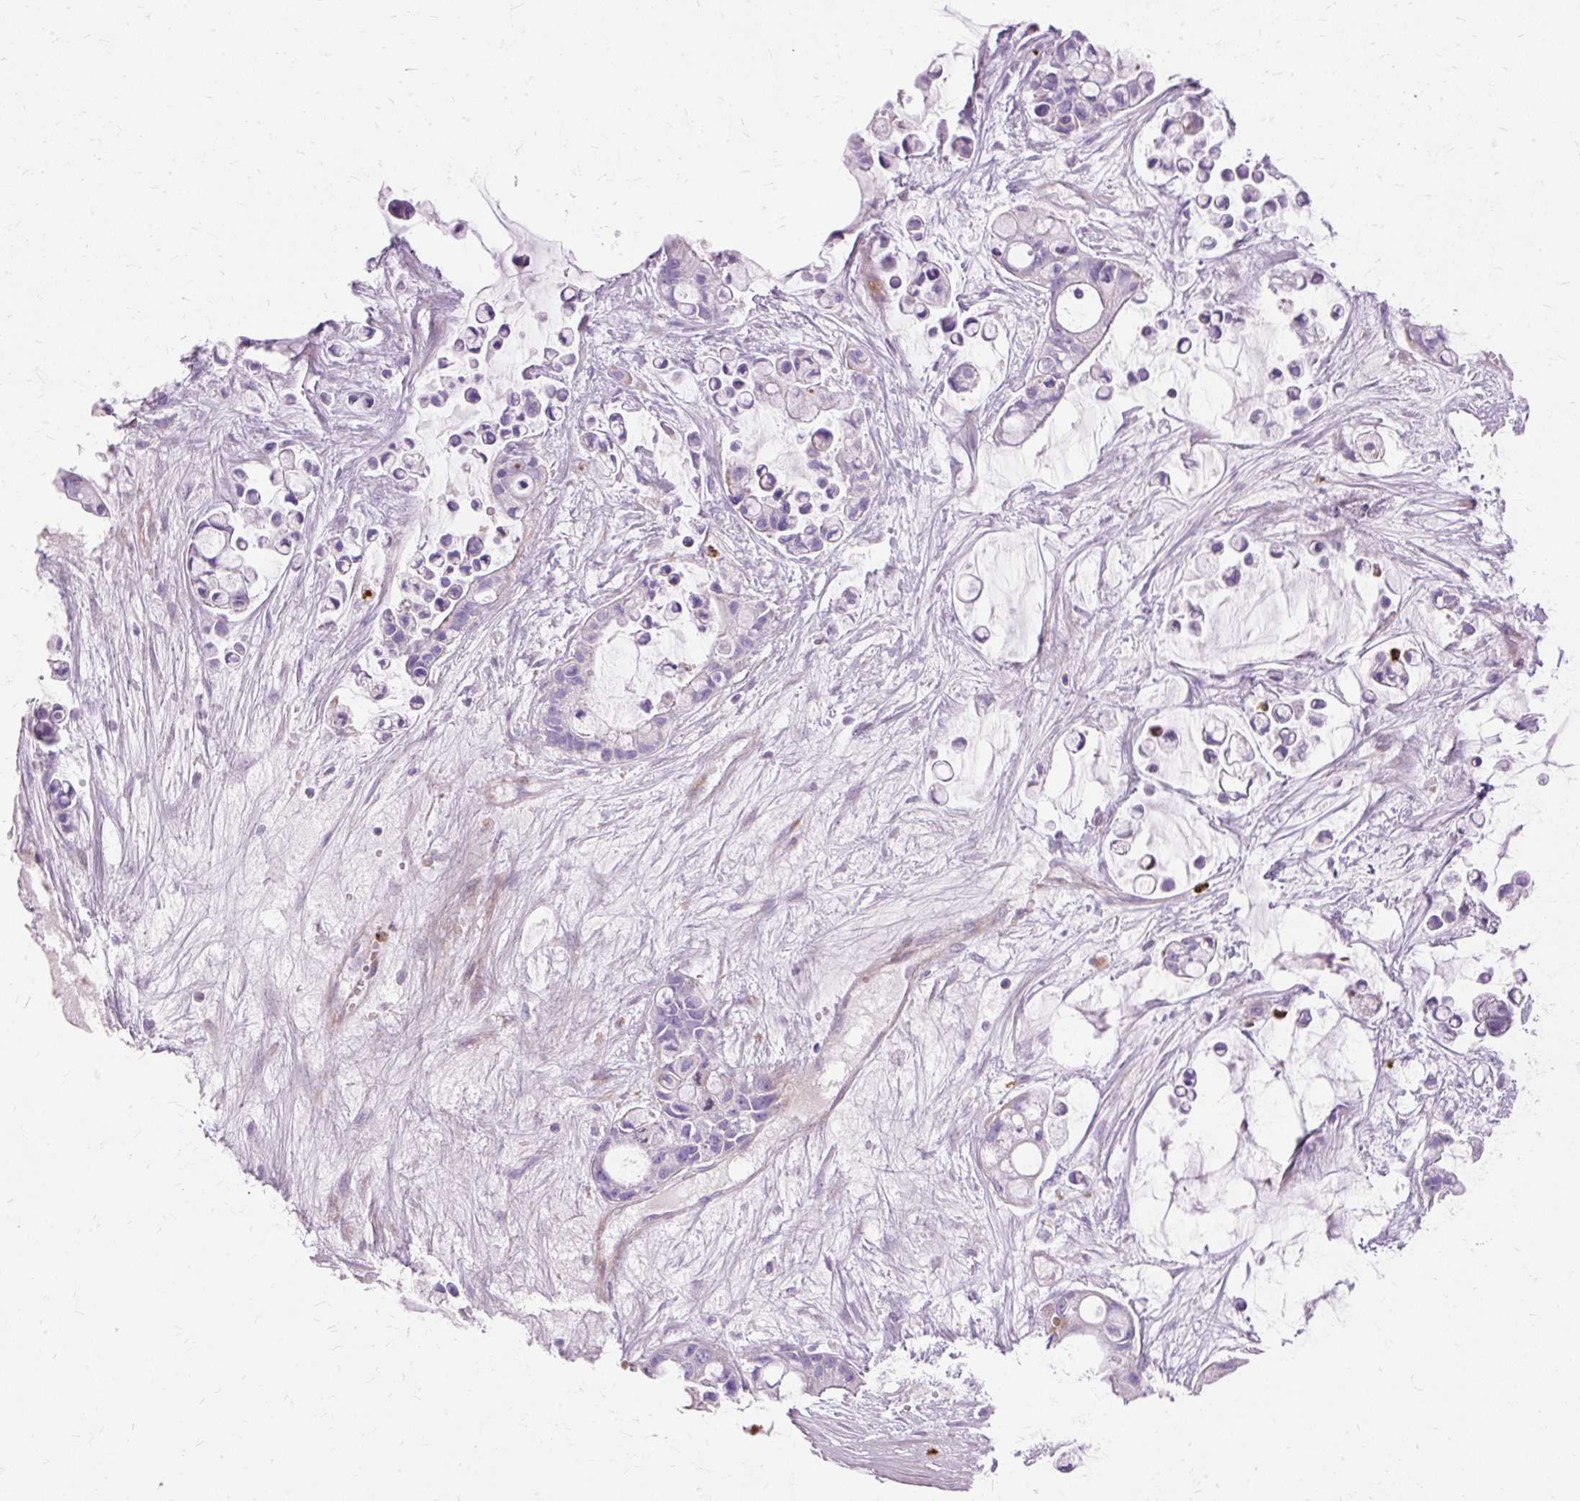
{"staining": {"intensity": "negative", "quantity": "none", "location": "none"}, "tissue": "ovarian cancer", "cell_type": "Tumor cells", "image_type": "cancer", "snomed": [{"axis": "morphology", "description": "Cystadenocarcinoma, mucinous, NOS"}, {"axis": "topography", "description": "Ovary"}], "caption": "Immunohistochemistry (IHC) image of neoplastic tissue: ovarian mucinous cystadenocarcinoma stained with DAB (3,3'-diaminobenzidine) demonstrates no significant protein staining in tumor cells.", "gene": "DEFA1", "patient": {"sex": "female", "age": 63}}